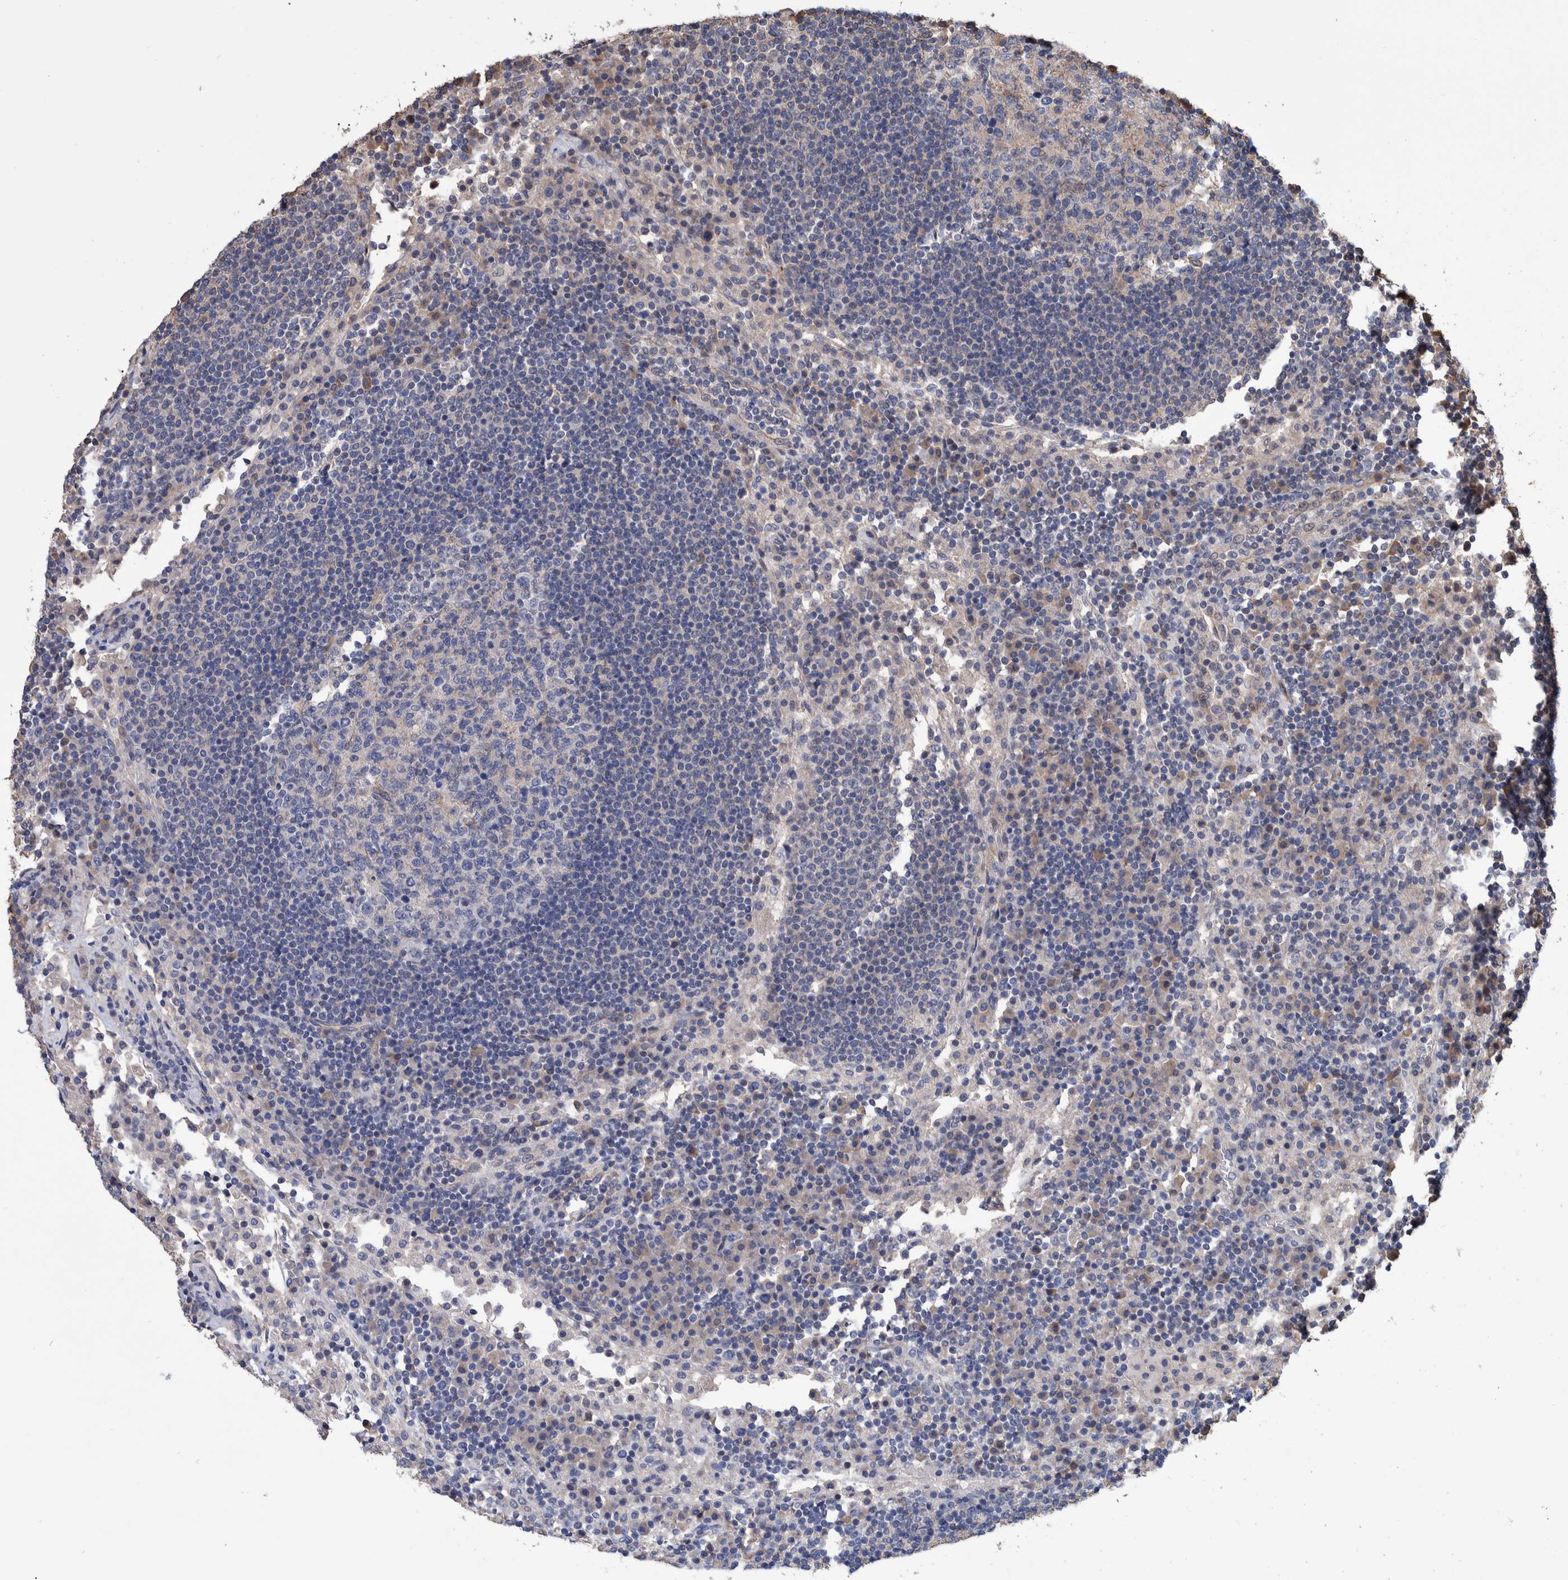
{"staining": {"intensity": "negative", "quantity": "none", "location": "none"}, "tissue": "lymph node", "cell_type": "Germinal center cells", "image_type": "normal", "snomed": [{"axis": "morphology", "description": "Normal tissue, NOS"}, {"axis": "topography", "description": "Lymph node"}], "caption": "An image of lymph node stained for a protein exhibits no brown staining in germinal center cells. (IHC, brightfield microscopy, high magnification).", "gene": "SLC45A4", "patient": {"sex": "female", "age": 53}}